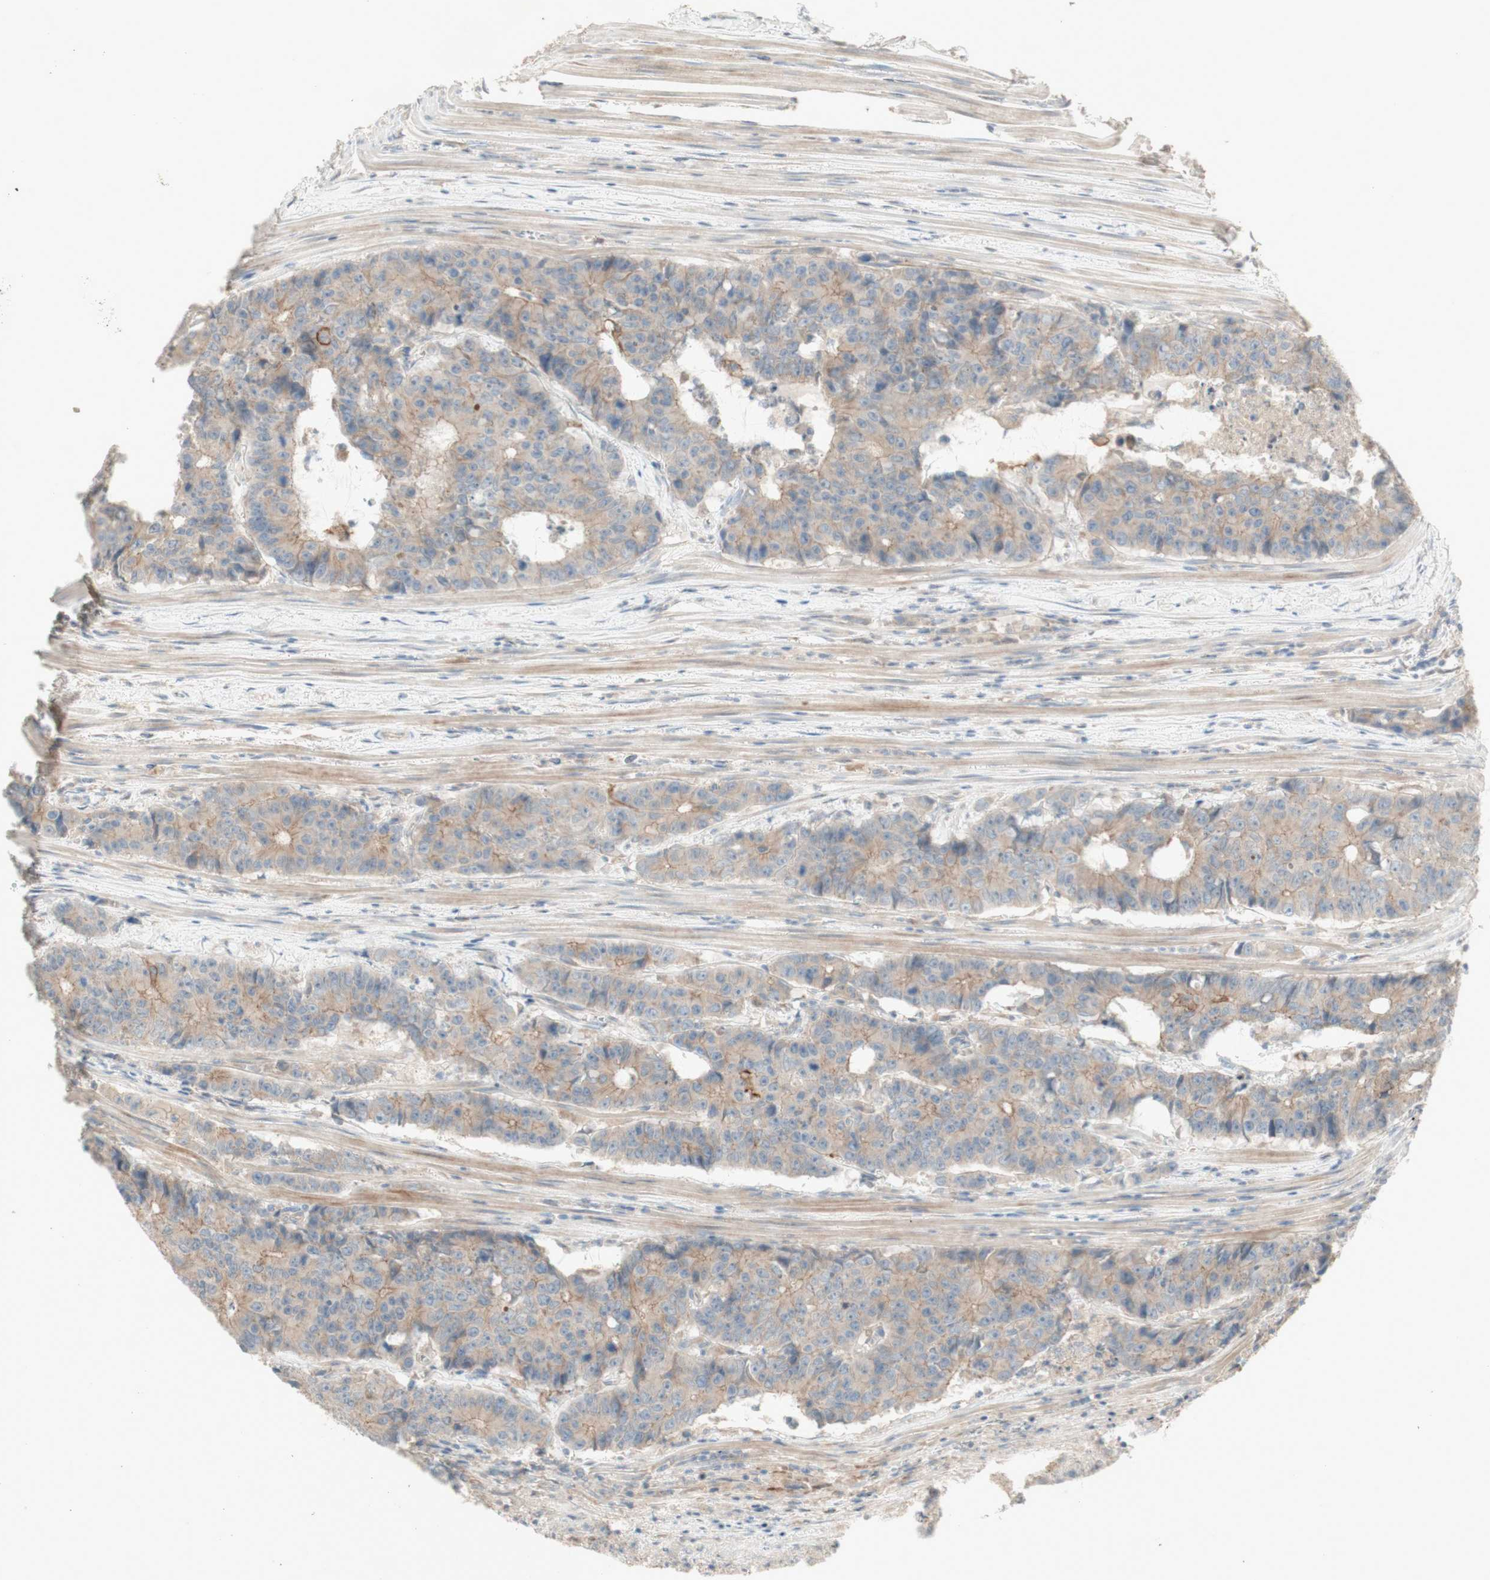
{"staining": {"intensity": "weak", "quantity": ">75%", "location": "cytoplasmic/membranous"}, "tissue": "colorectal cancer", "cell_type": "Tumor cells", "image_type": "cancer", "snomed": [{"axis": "morphology", "description": "Adenocarcinoma, NOS"}, {"axis": "topography", "description": "Colon"}], "caption": "Colorectal cancer tissue reveals weak cytoplasmic/membranous positivity in about >75% of tumor cells", "gene": "PTGER4", "patient": {"sex": "female", "age": 86}}